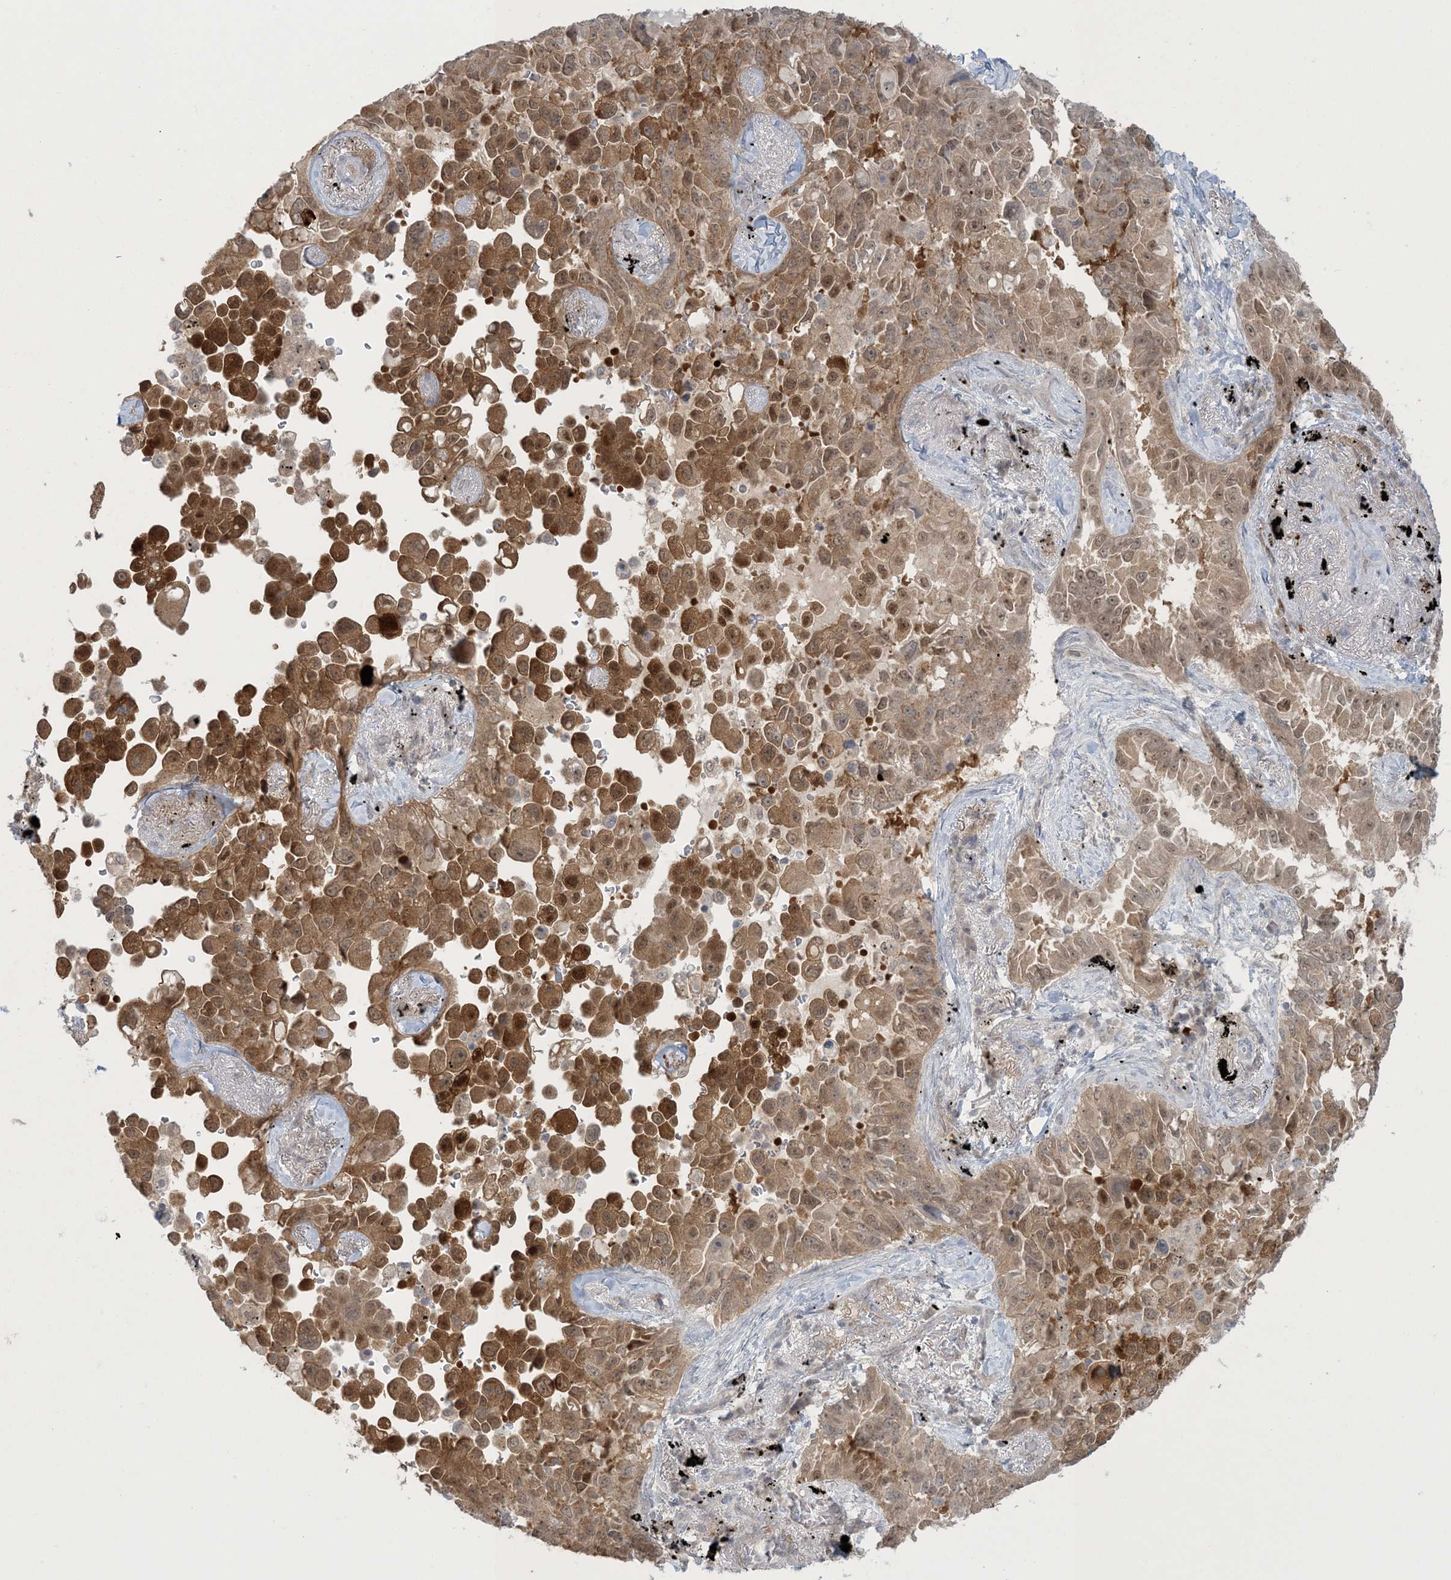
{"staining": {"intensity": "moderate", "quantity": ">75%", "location": "cytoplasmic/membranous,nuclear"}, "tissue": "lung cancer", "cell_type": "Tumor cells", "image_type": "cancer", "snomed": [{"axis": "morphology", "description": "Adenocarcinoma, NOS"}, {"axis": "topography", "description": "Lung"}], "caption": "This image demonstrates IHC staining of human adenocarcinoma (lung), with medium moderate cytoplasmic/membranous and nuclear positivity in about >75% of tumor cells.", "gene": "NRBP2", "patient": {"sex": "female", "age": 67}}